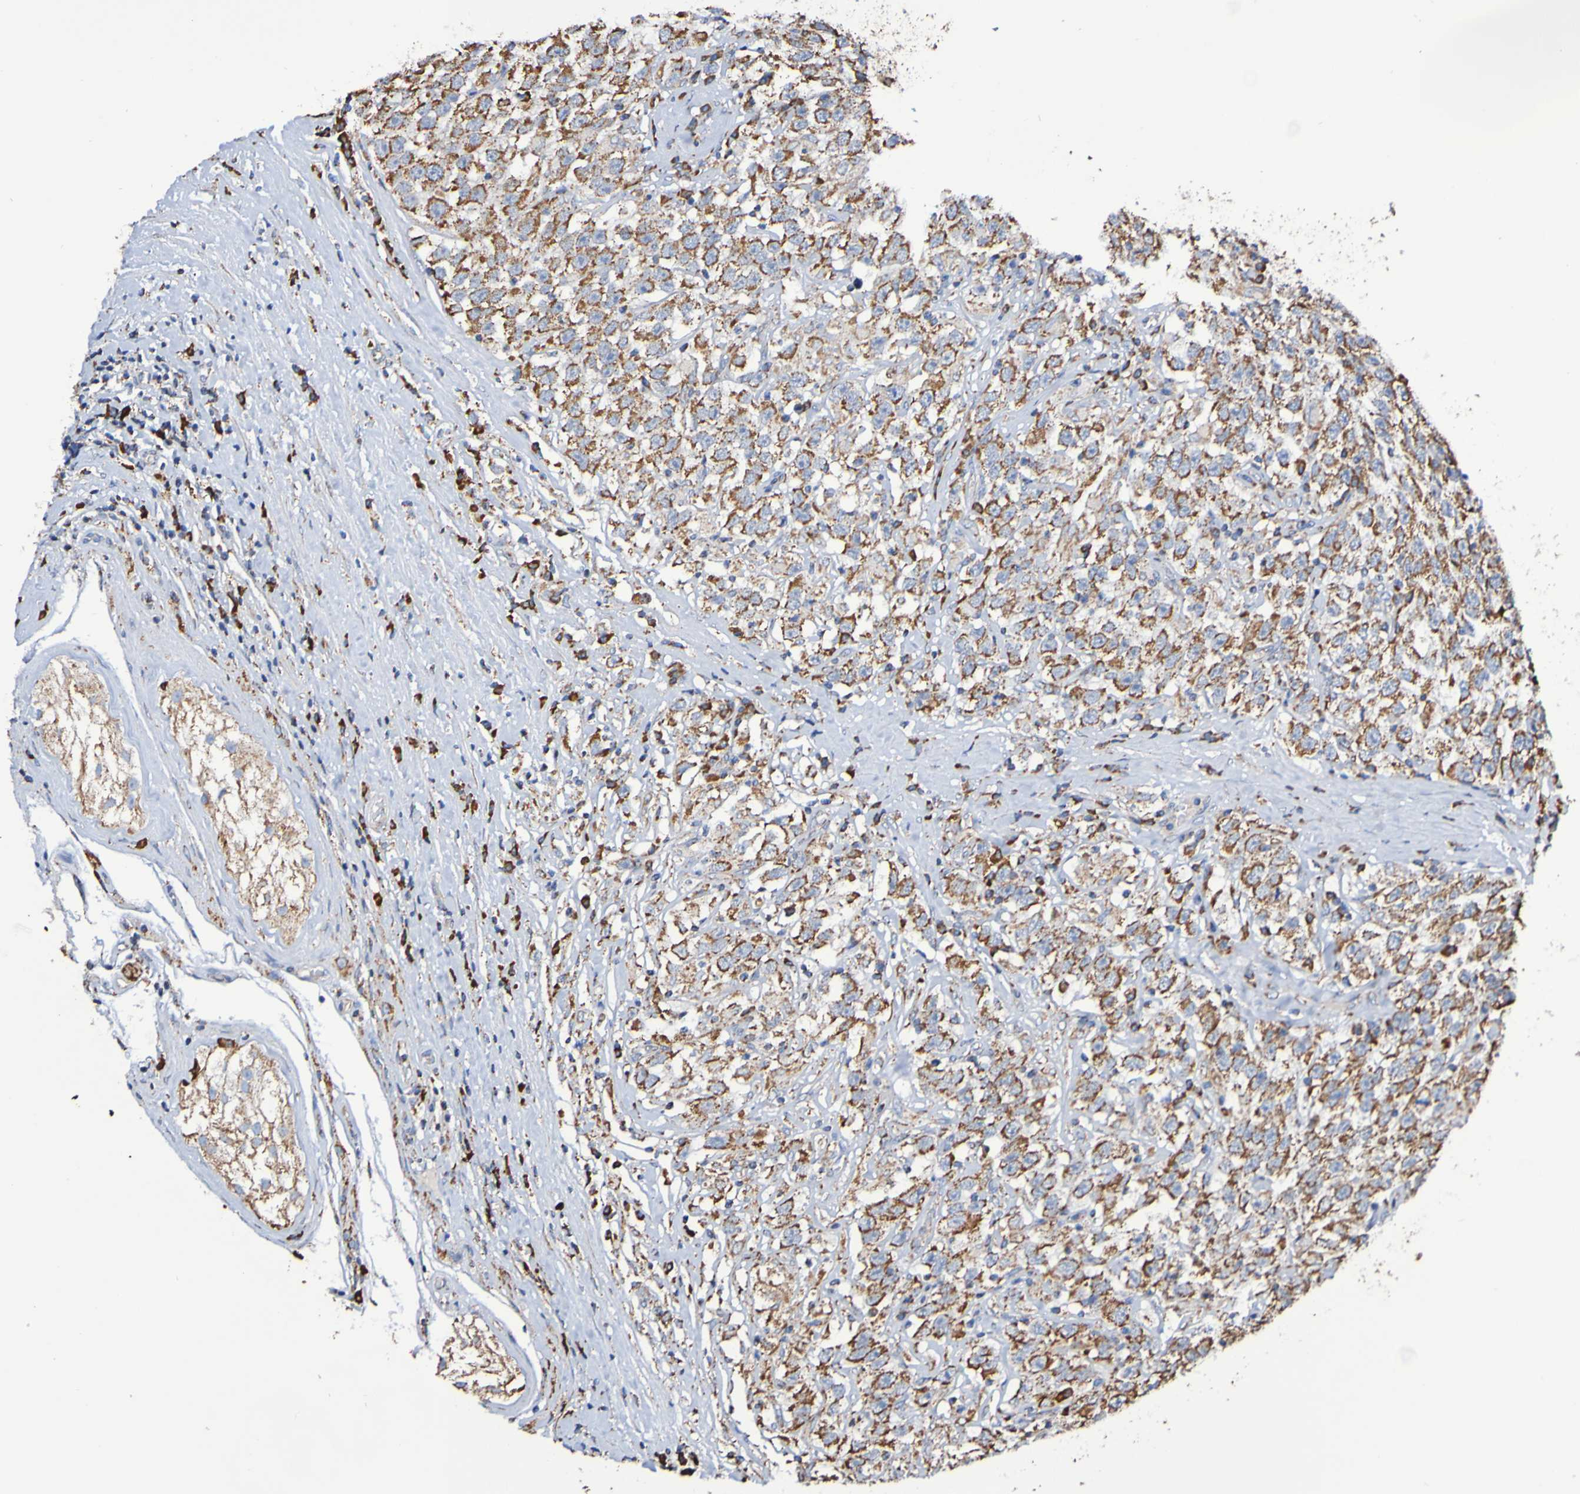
{"staining": {"intensity": "strong", "quantity": ">75%", "location": "cytoplasmic/membranous"}, "tissue": "testis cancer", "cell_type": "Tumor cells", "image_type": "cancer", "snomed": [{"axis": "morphology", "description": "Seminoma, NOS"}, {"axis": "topography", "description": "Testis"}], "caption": "Protein analysis of testis cancer tissue reveals strong cytoplasmic/membranous positivity in approximately >75% of tumor cells.", "gene": "IL18R1", "patient": {"sex": "male", "age": 41}}